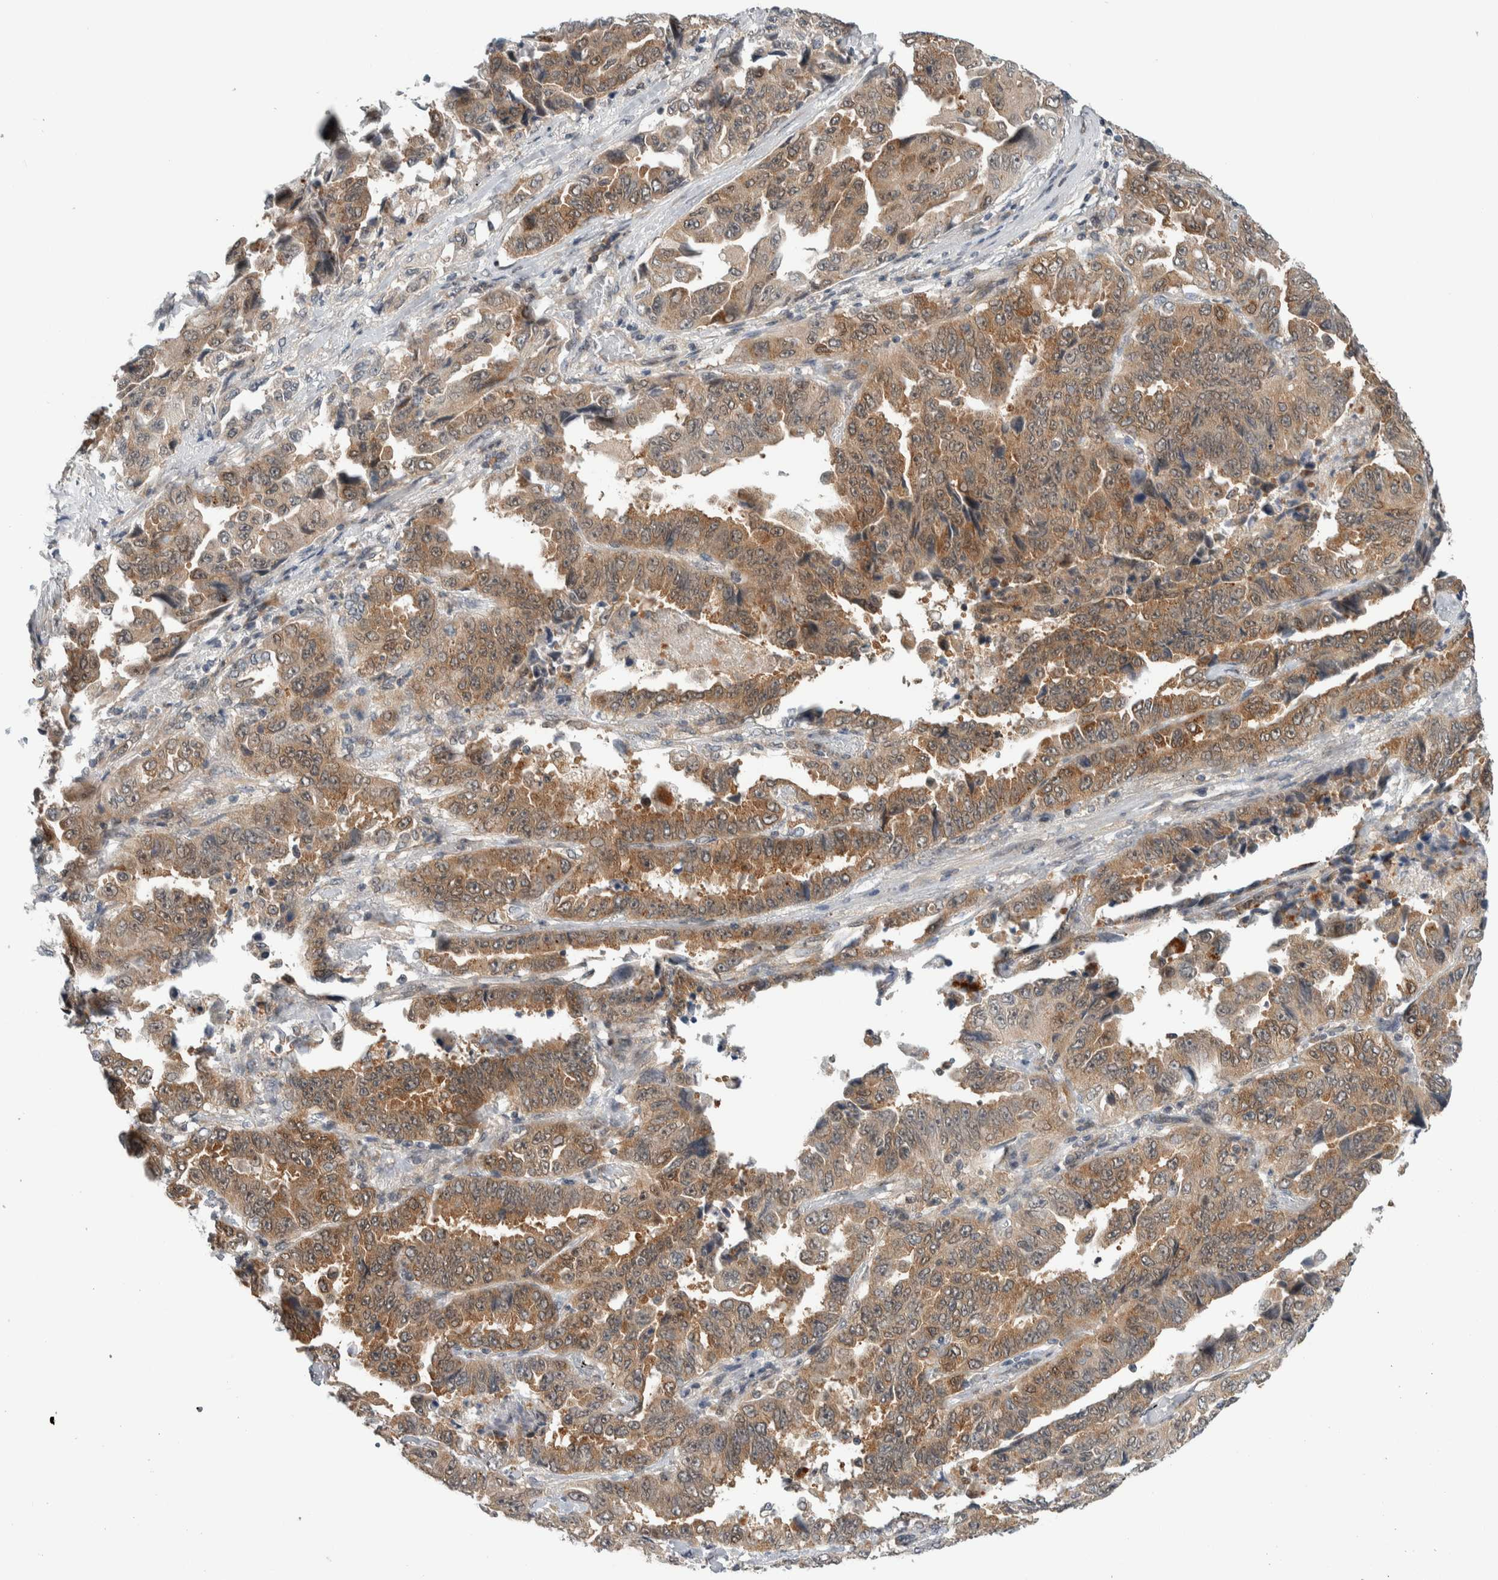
{"staining": {"intensity": "moderate", "quantity": ">75%", "location": "cytoplasmic/membranous"}, "tissue": "lung cancer", "cell_type": "Tumor cells", "image_type": "cancer", "snomed": [{"axis": "morphology", "description": "Adenocarcinoma, NOS"}, {"axis": "topography", "description": "Lung"}], "caption": "Lung cancer (adenocarcinoma) was stained to show a protein in brown. There is medium levels of moderate cytoplasmic/membranous staining in about >75% of tumor cells. (DAB = brown stain, brightfield microscopy at high magnification).", "gene": "CCDC43", "patient": {"sex": "female", "age": 51}}